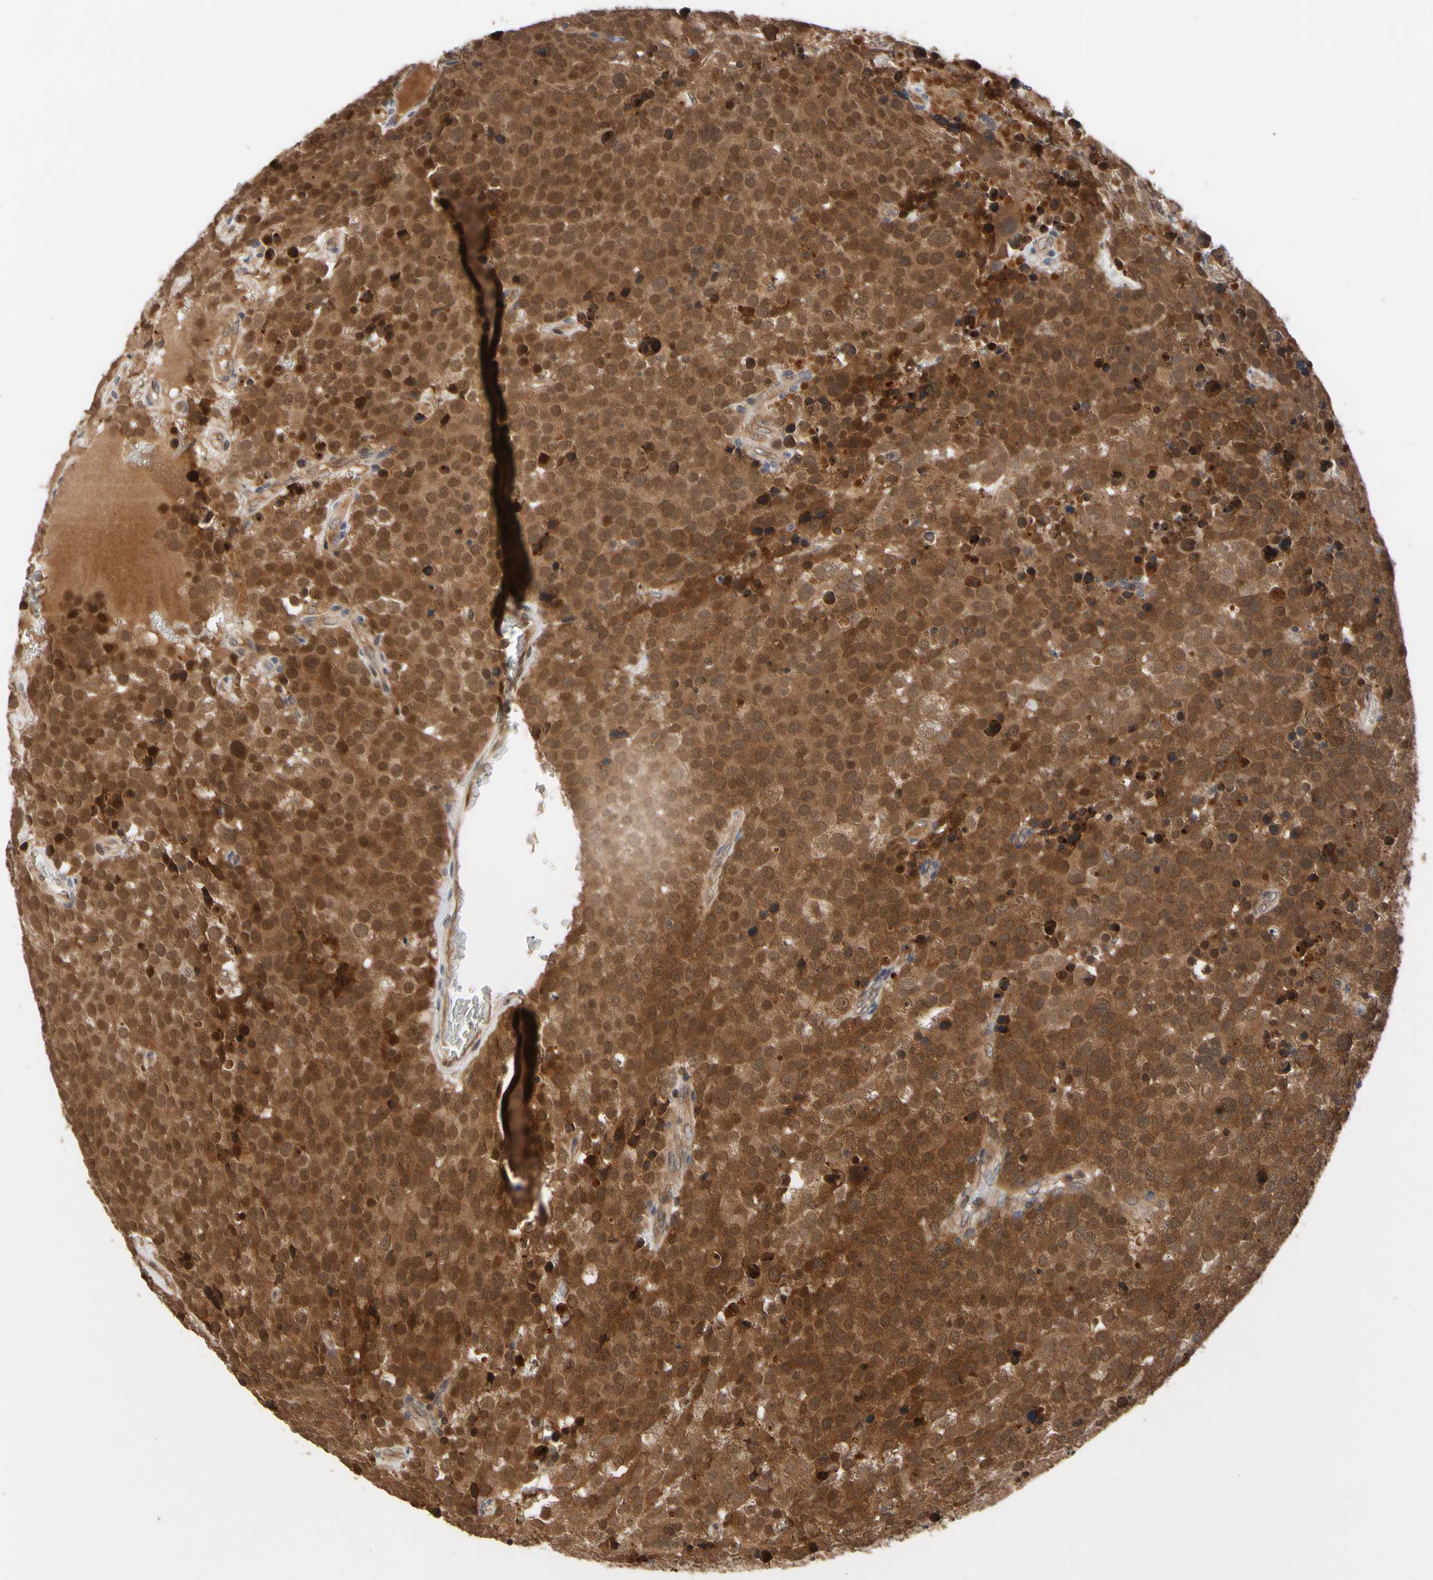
{"staining": {"intensity": "strong", "quantity": ">75%", "location": "cytoplasmic/membranous,nuclear"}, "tissue": "testis cancer", "cell_type": "Tumor cells", "image_type": "cancer", "snomed": [{"axis": "morphology", "description": "Seminoma, NOS"}, {"axis": "topography", "description": "Testis"}], "caption": "Immunohistochemistry (IHC) histopathology image of testis cancer (seminoma) stained for a protein (brown), which exhibits high levels of strong cytoplasmic/membranous and nuclear expression in approximately >75% of tumor cells.", "gene": "CYTIP", "patient": {"sex": "male", "age": 71}}